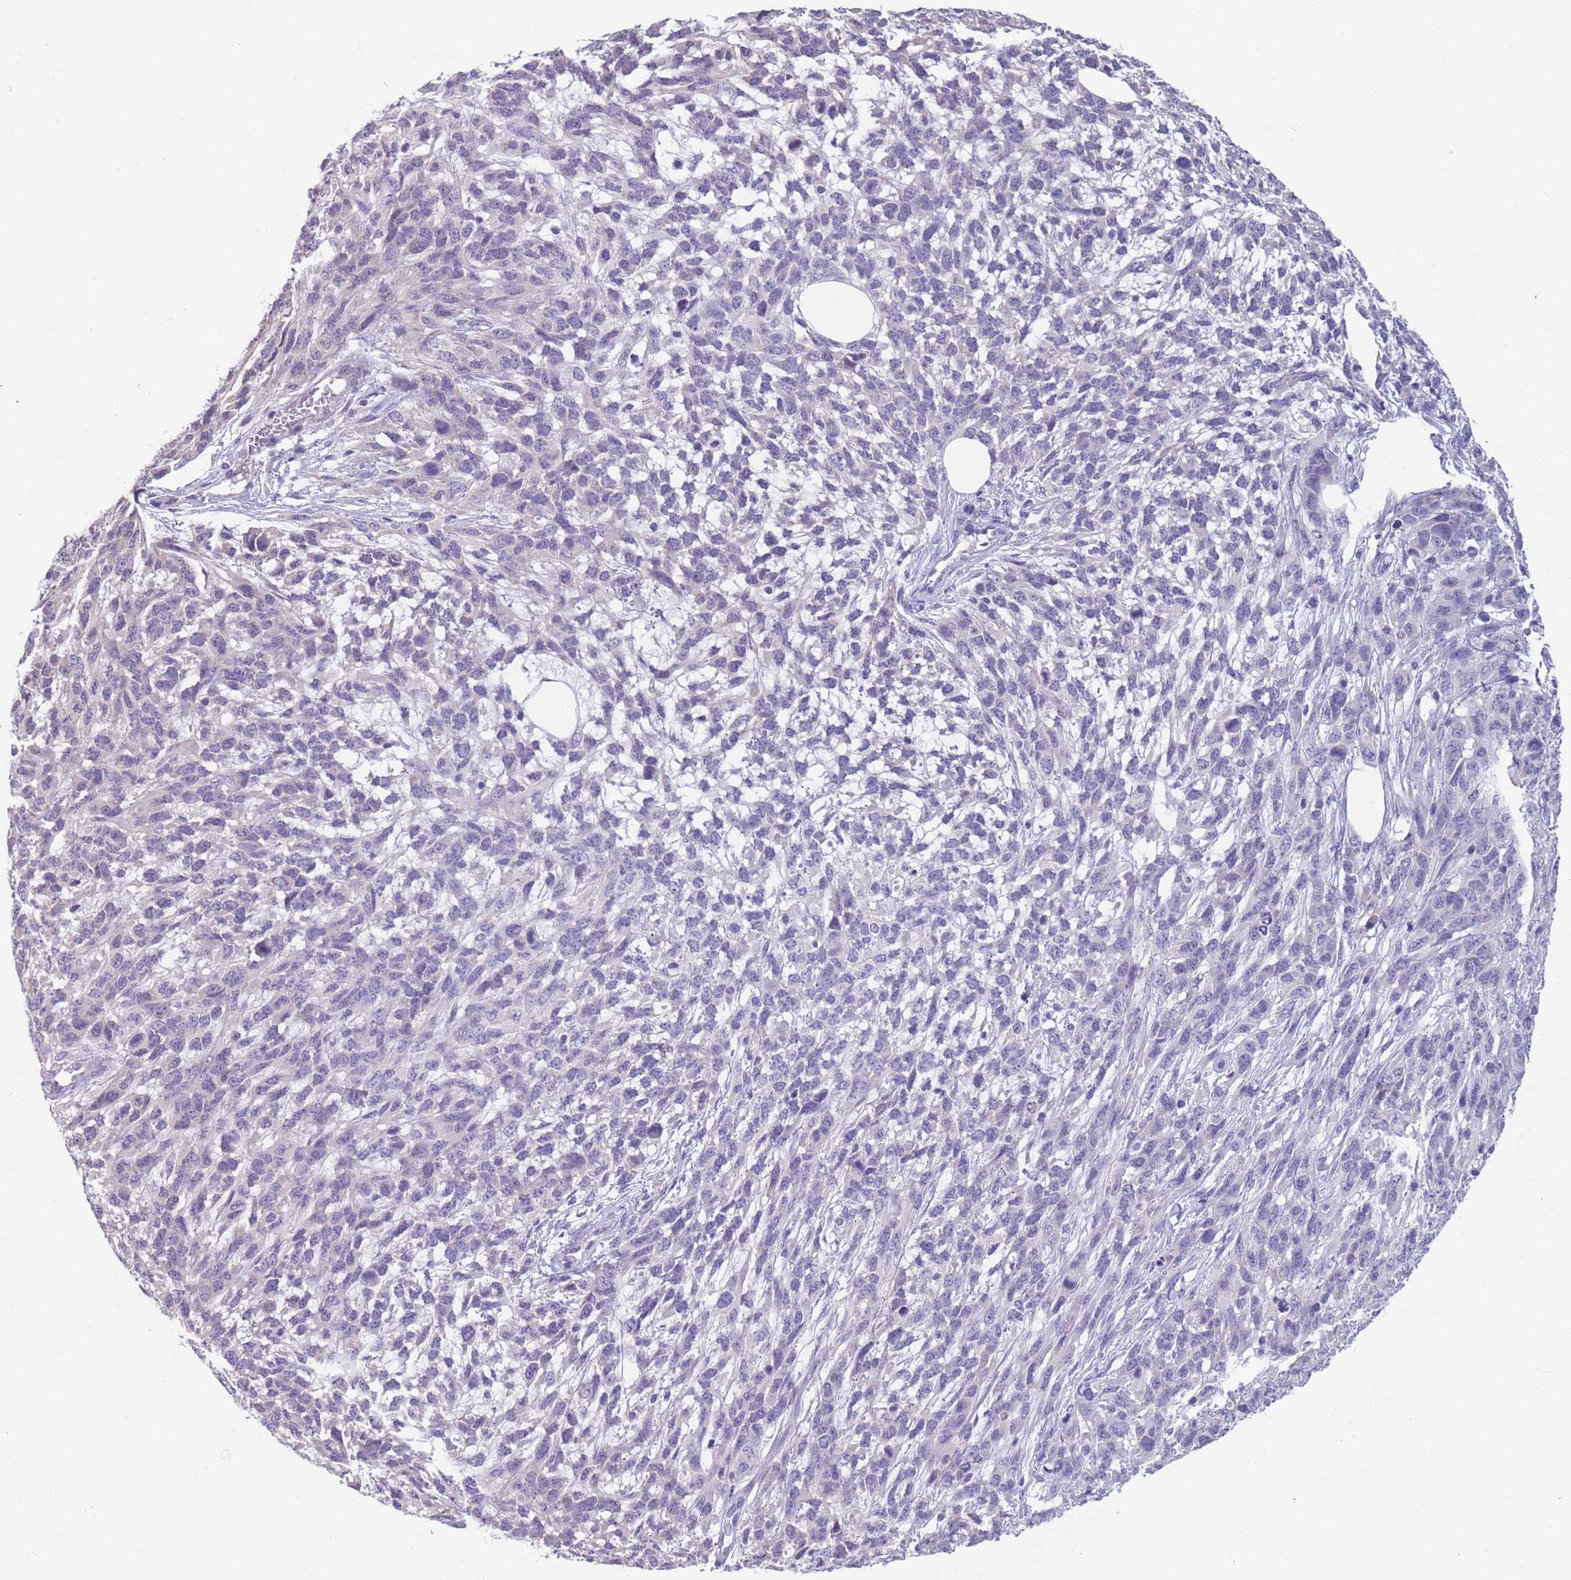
{"staining": {"intensity": "negative", "quantity": "none", "location": "none"}, "tissue": "melanoma", "cell_type": "Tumor cells", "image_type": "cancer", "snomed": [{"axis": "morphology", "description": "Normal morphology"}, {"axis": "morphology", "description": "Malignant melanoma, NOS"}, {"axis": "topography", "description": "Skin"}], "caption": "High power microscopy histopathology image of an immunohistochemistry (IHC) photomicrograph of melanoma, revealing no significant positivity in tumor cells.", "gene": "SPIRE2", "patient": {"sex": "female", "age": 72}}